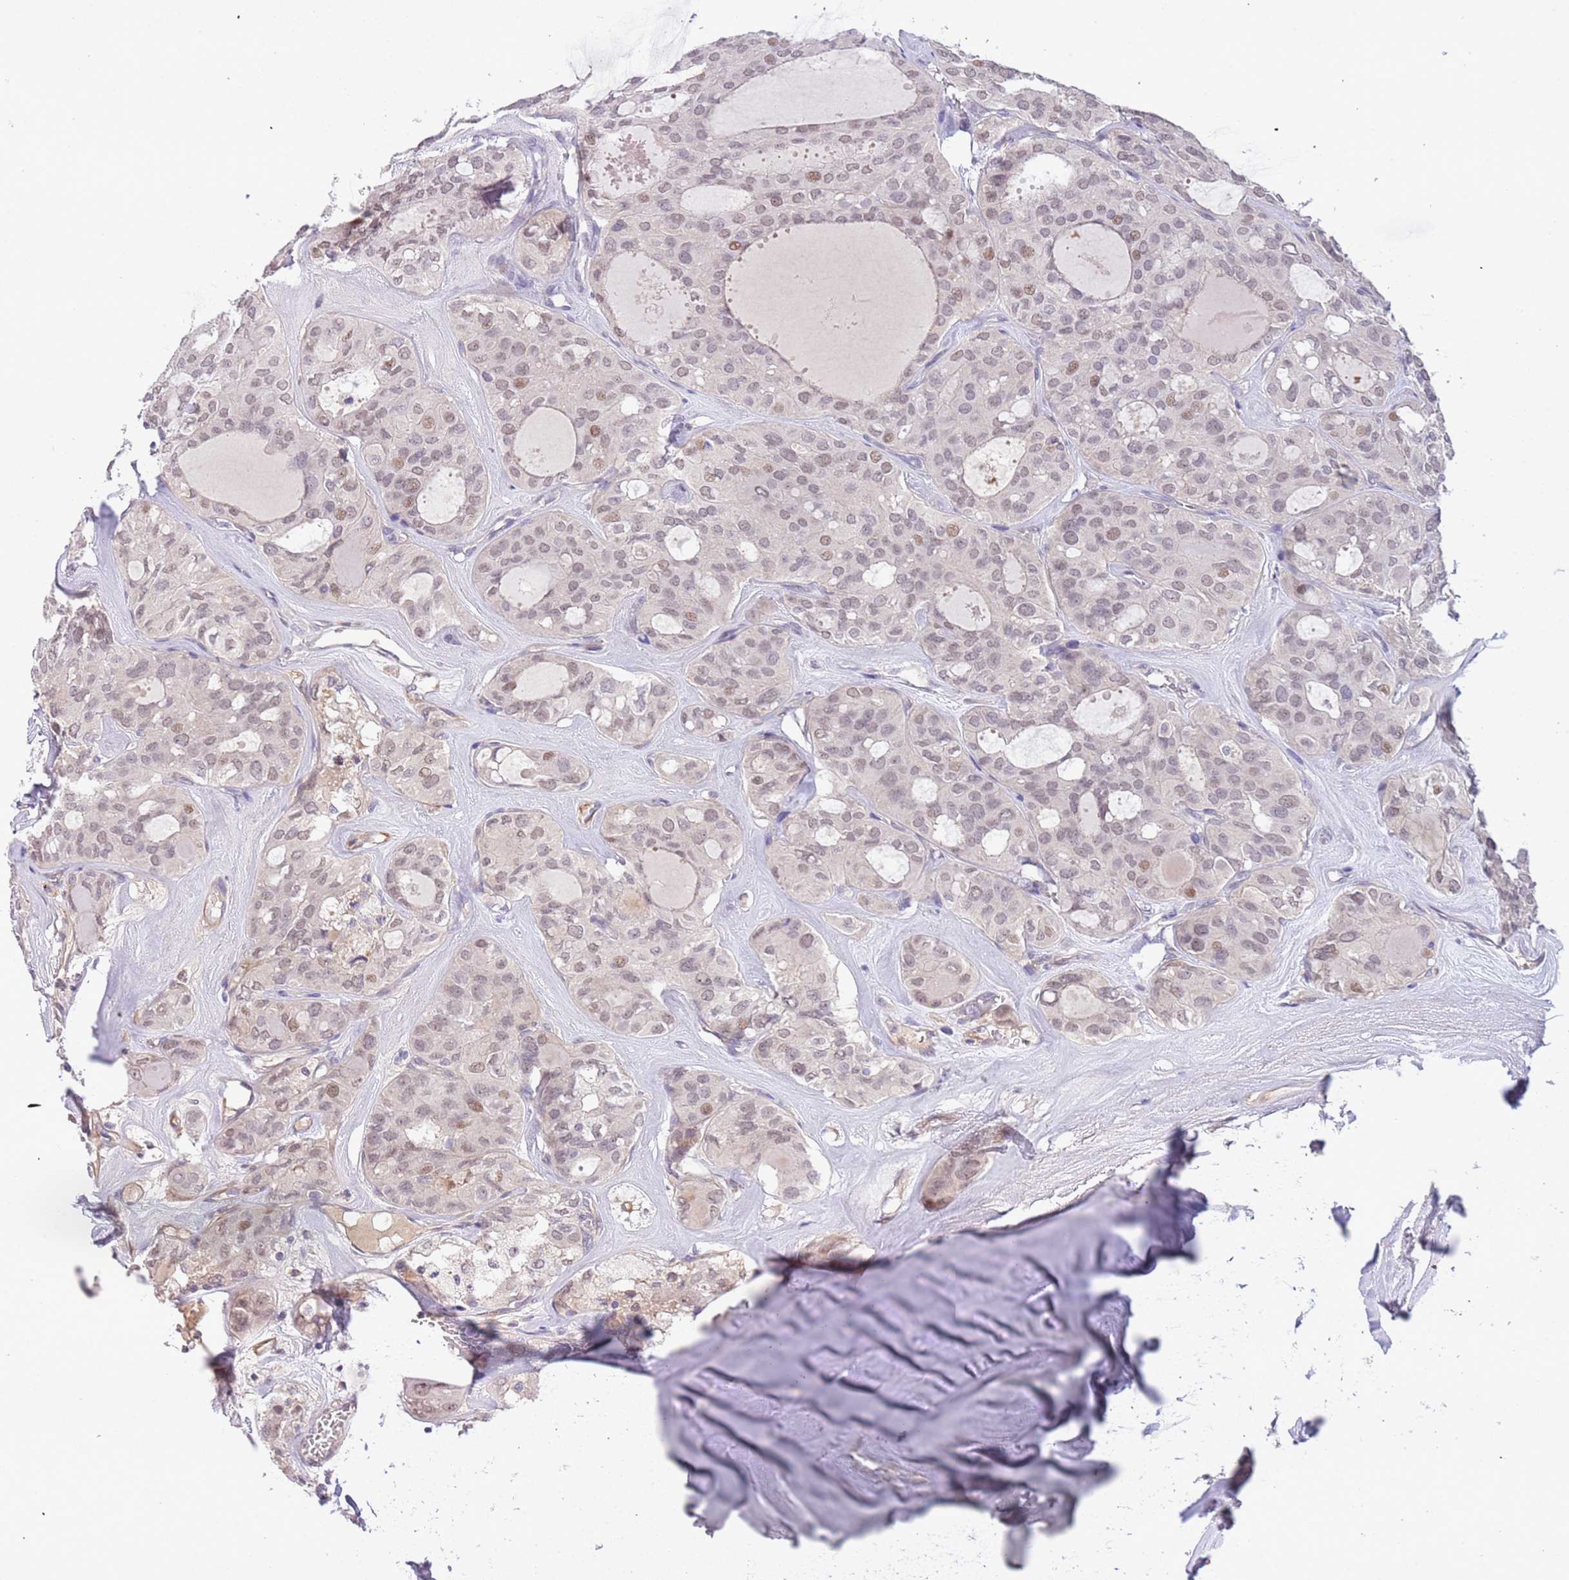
{"staining": {"intensity": "moderate", "quantity": "<25%", "location": "nuclear"}, "tissue": "thyroid cancer", "cell_type": "Tumor cells", "image_type": "cancer", "snomed": [{"axis": "morphology", "description": "Follicular adenoma carcinoma, NOS"}, {"axis": "topography", "description": "Thyroid gland"}], "caption": "Thyroid cancer stained for a protein (brown) displays moderate nuclear positive staining in about <25% of tumor cells.", "gene": "MAGEF1", "patient": {"sex": "male", "age": 75}}